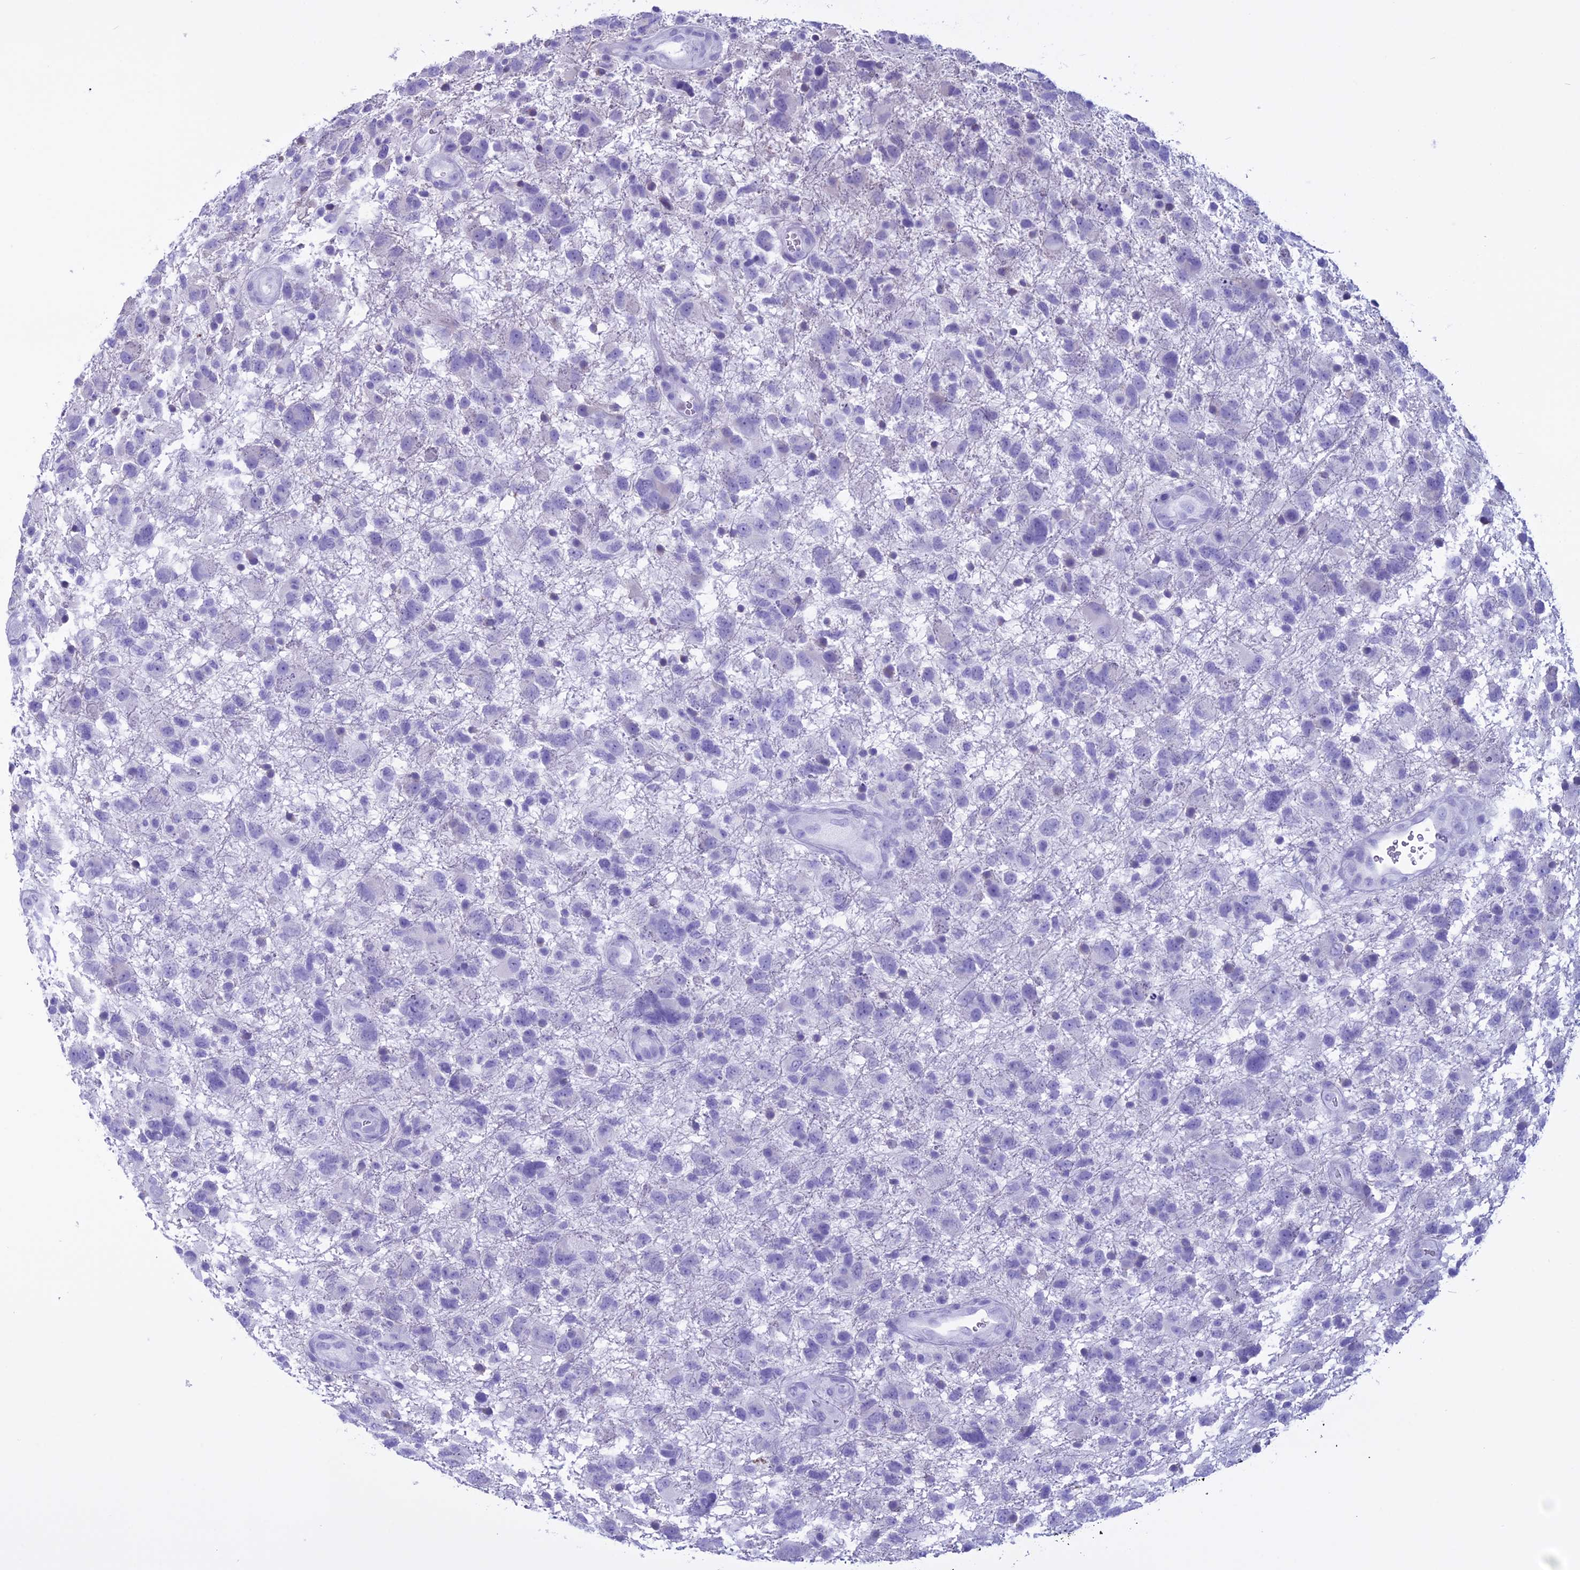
{"staining": {"intensity": "negative", "quantity": "none", "location": "none"}, "tissue": "glioma", "cell_type": "Tumor cells", "image_type": "cancer", "snomed": [{"axis": "morphology", "description": "Glioma, malignant, High grade"}, {"axis": "topography", "description": "Brain"}], "caption": "The micrograph reveals no staining of tumor cells in malignant glioma (high-grade).", "gene": "MZB1", "patient": {"sex": "male", "age": 61}}